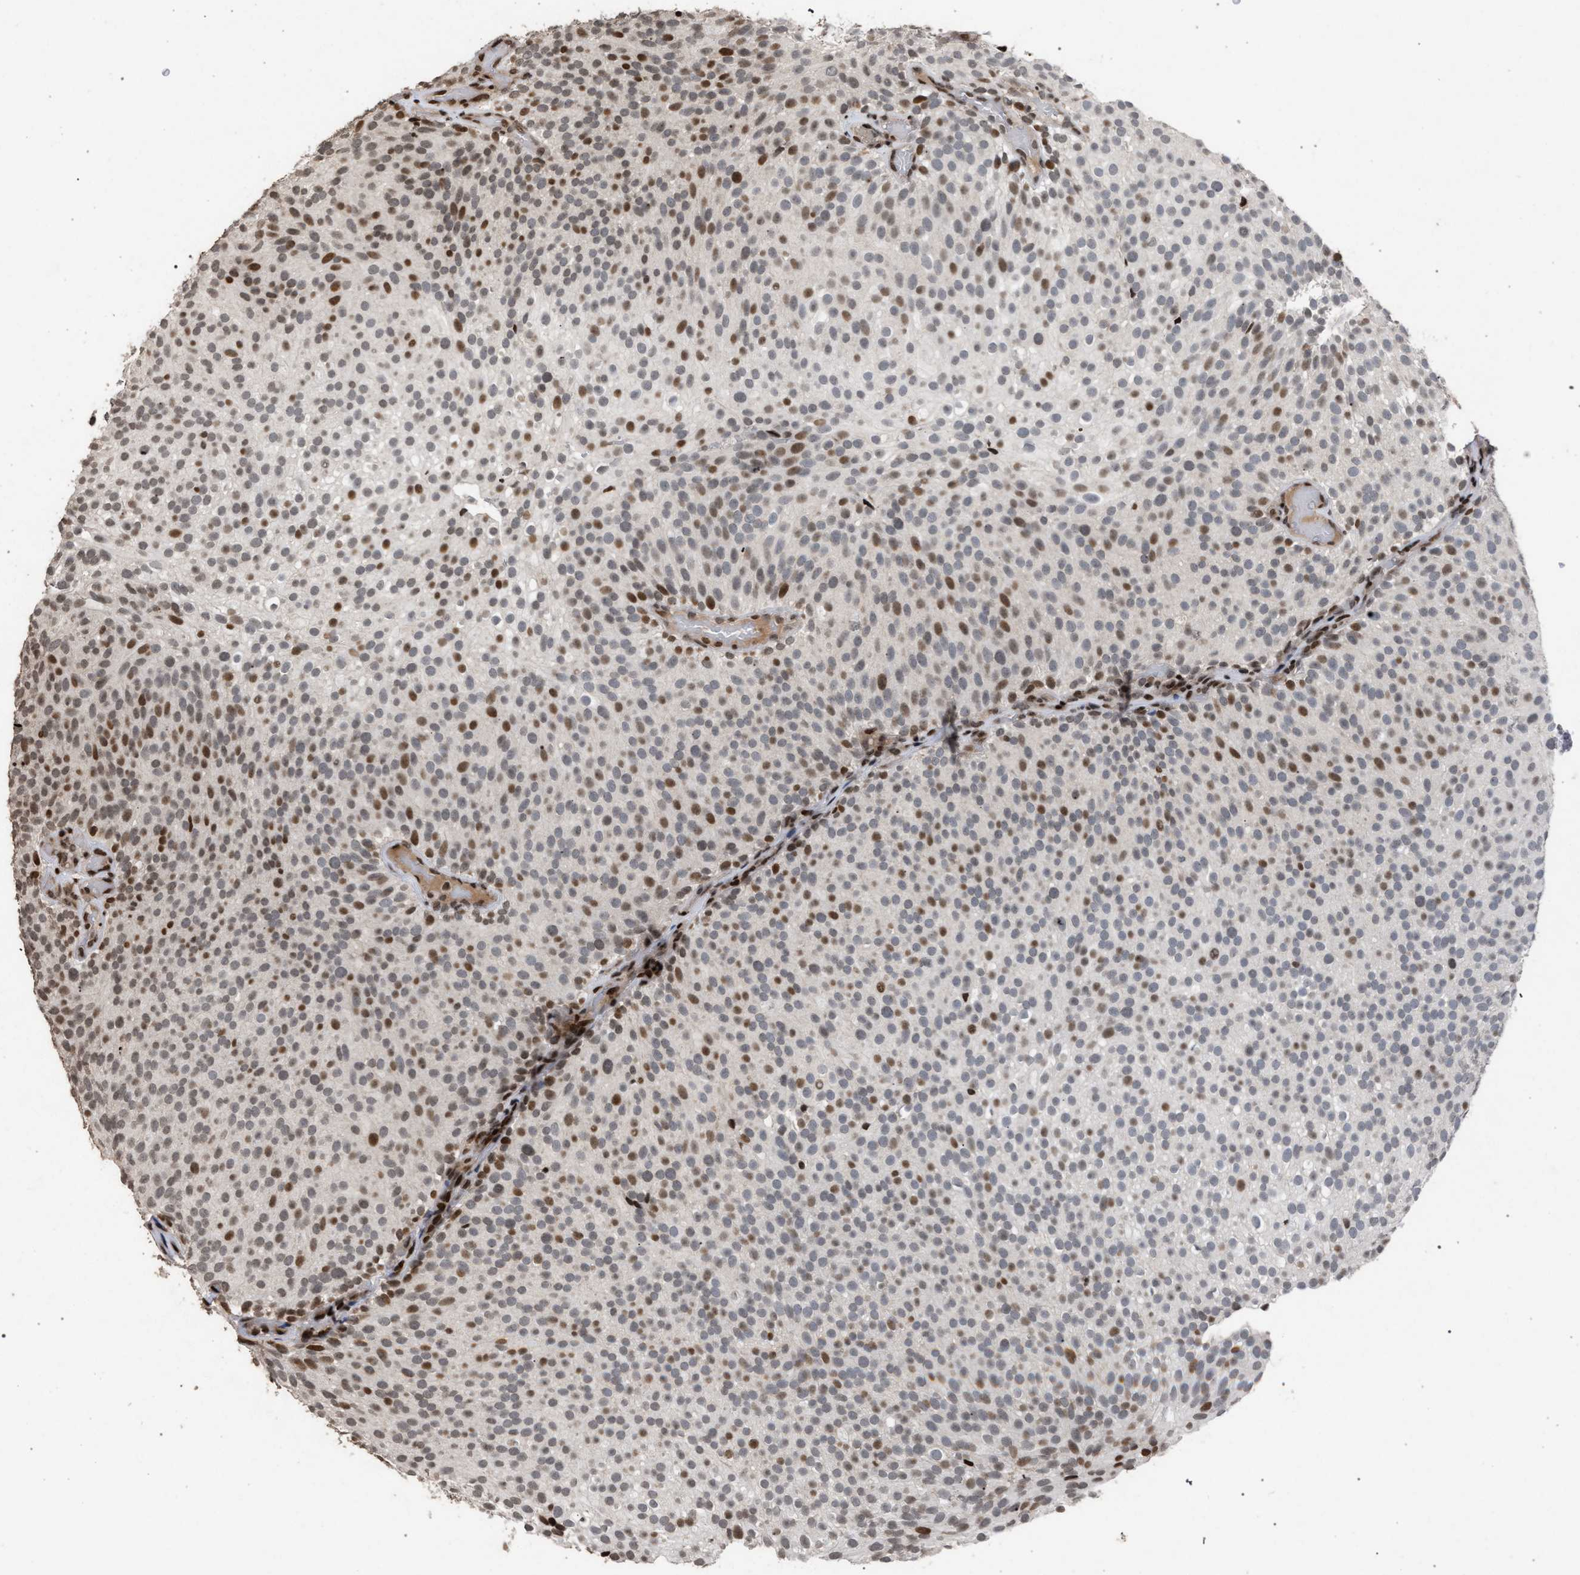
{"staining": {"intensity": "moderate", "quantity": "25%-75%", "location": "nuclear"}, "tissue": "urothelial cancer", "cell_type": "Tumor cells", "image_type": "cancer", "snomed": [{"axis": "morphology", "description": "Urothelial carcinoma, Low grade"}, {"axis": "topography", "description": "Urinary bladder"}], "caption": "This histopathology image exhibits IHC staining of human low-grade urothelial carcinoma, with medium moderate nuclear staining in about 25%-75% of tumor cells.", "gene": "FOXD3", "patient": {"sex": "male", "age": 78}}